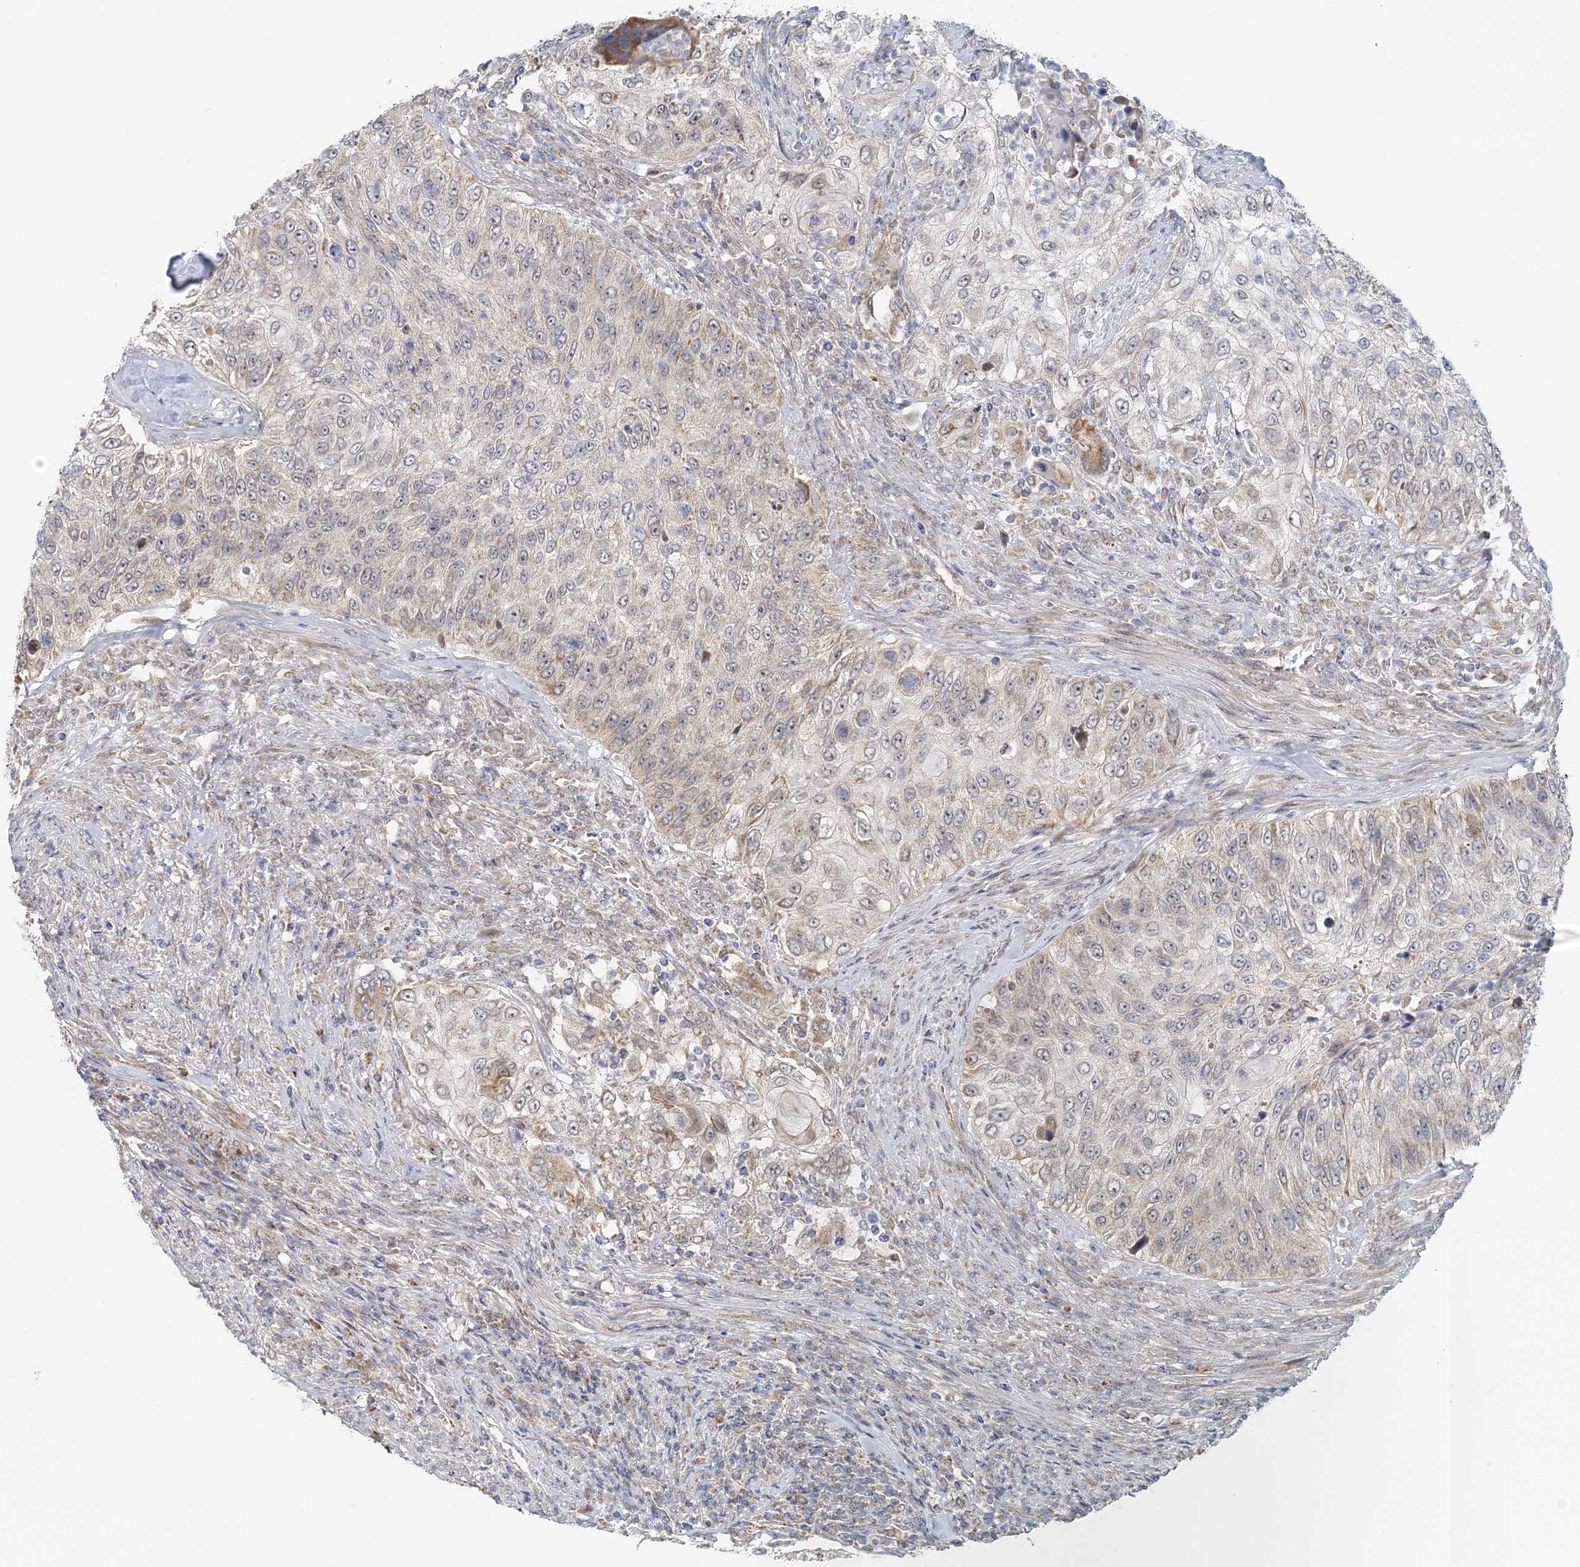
{"staining": {"intensity": "weak", "quantity": "<25%", "location": "cytoplasmic/membranous"}, "tissue": "urothelial cancer", "cell_type": "Tumor cells", "image_type": "cancer", "snomed": [{"axis": "morphology", "description": "Urothelial carcinoma, High grade"}, {"axis": "topography", "description": "Urinary bladder"}], "caption": "There is no significant expression in tumor cells of urothelial cancer.", "gene": "RNF150", "patient": {"sex": "female", "age": 60}}